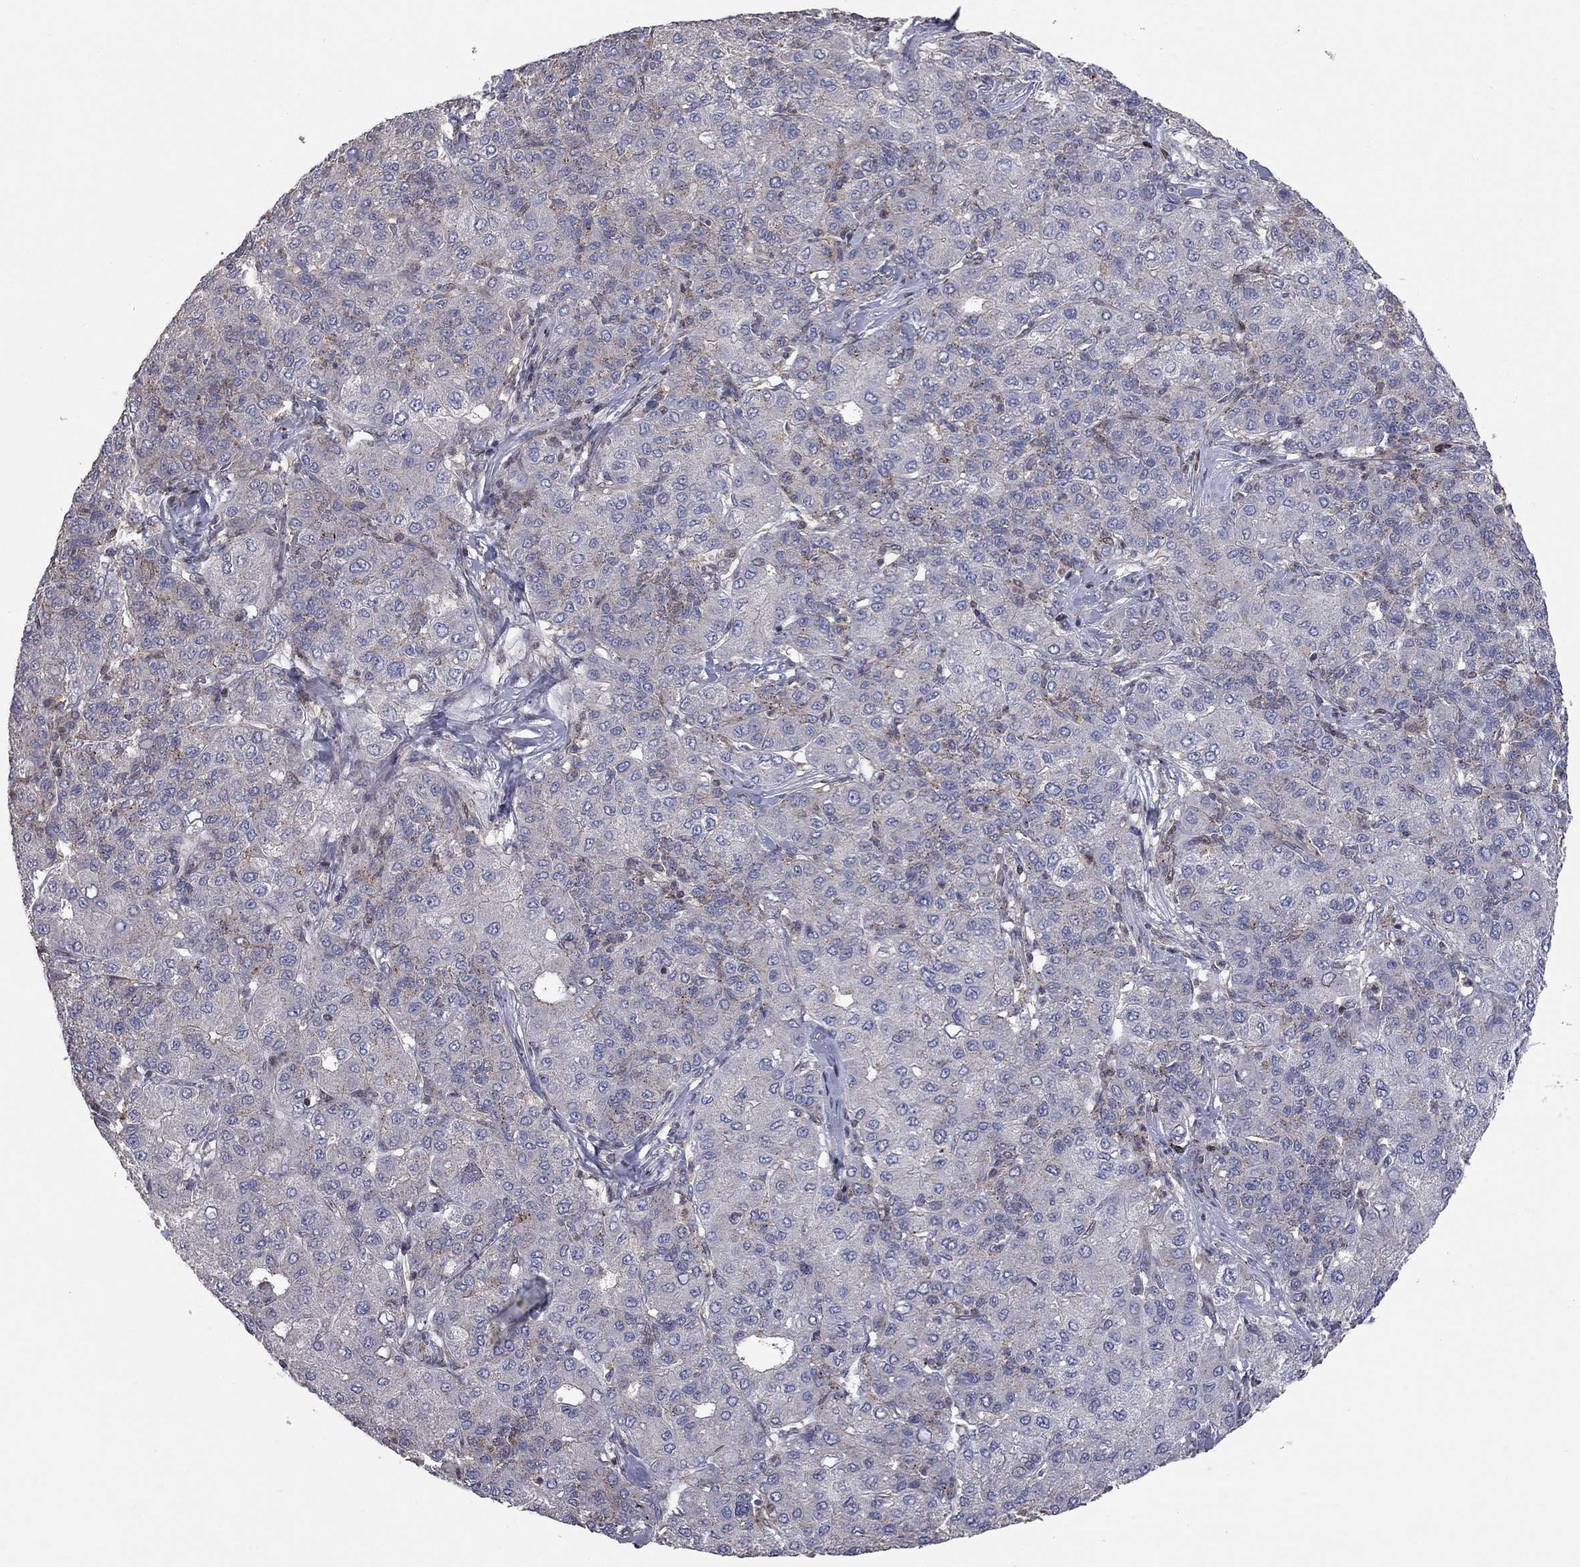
{"staining": {"intensity": "strong", "quantity": "<25%", "location": "cytoplasmic/membranous"}, "tissue": "liver cancer", "cell_type": "Tumor cells", "image_type": "cancer", "snomed": [{"axis": "morphology", "description": "Carcinoma, Hepatocellular, NOS"}, {"axis": "topography", "description": "Liver"}], "caption": "DAB (3,3'-diaminobenzidine) immunohistochemical staining of liver hepatocellular carcinoma displays strong cytoplasmic/membranous protein expression in approximately <25% of tumor cells.", "gene": "ERN2", "patient": {"sex": "male", "age": 65}}